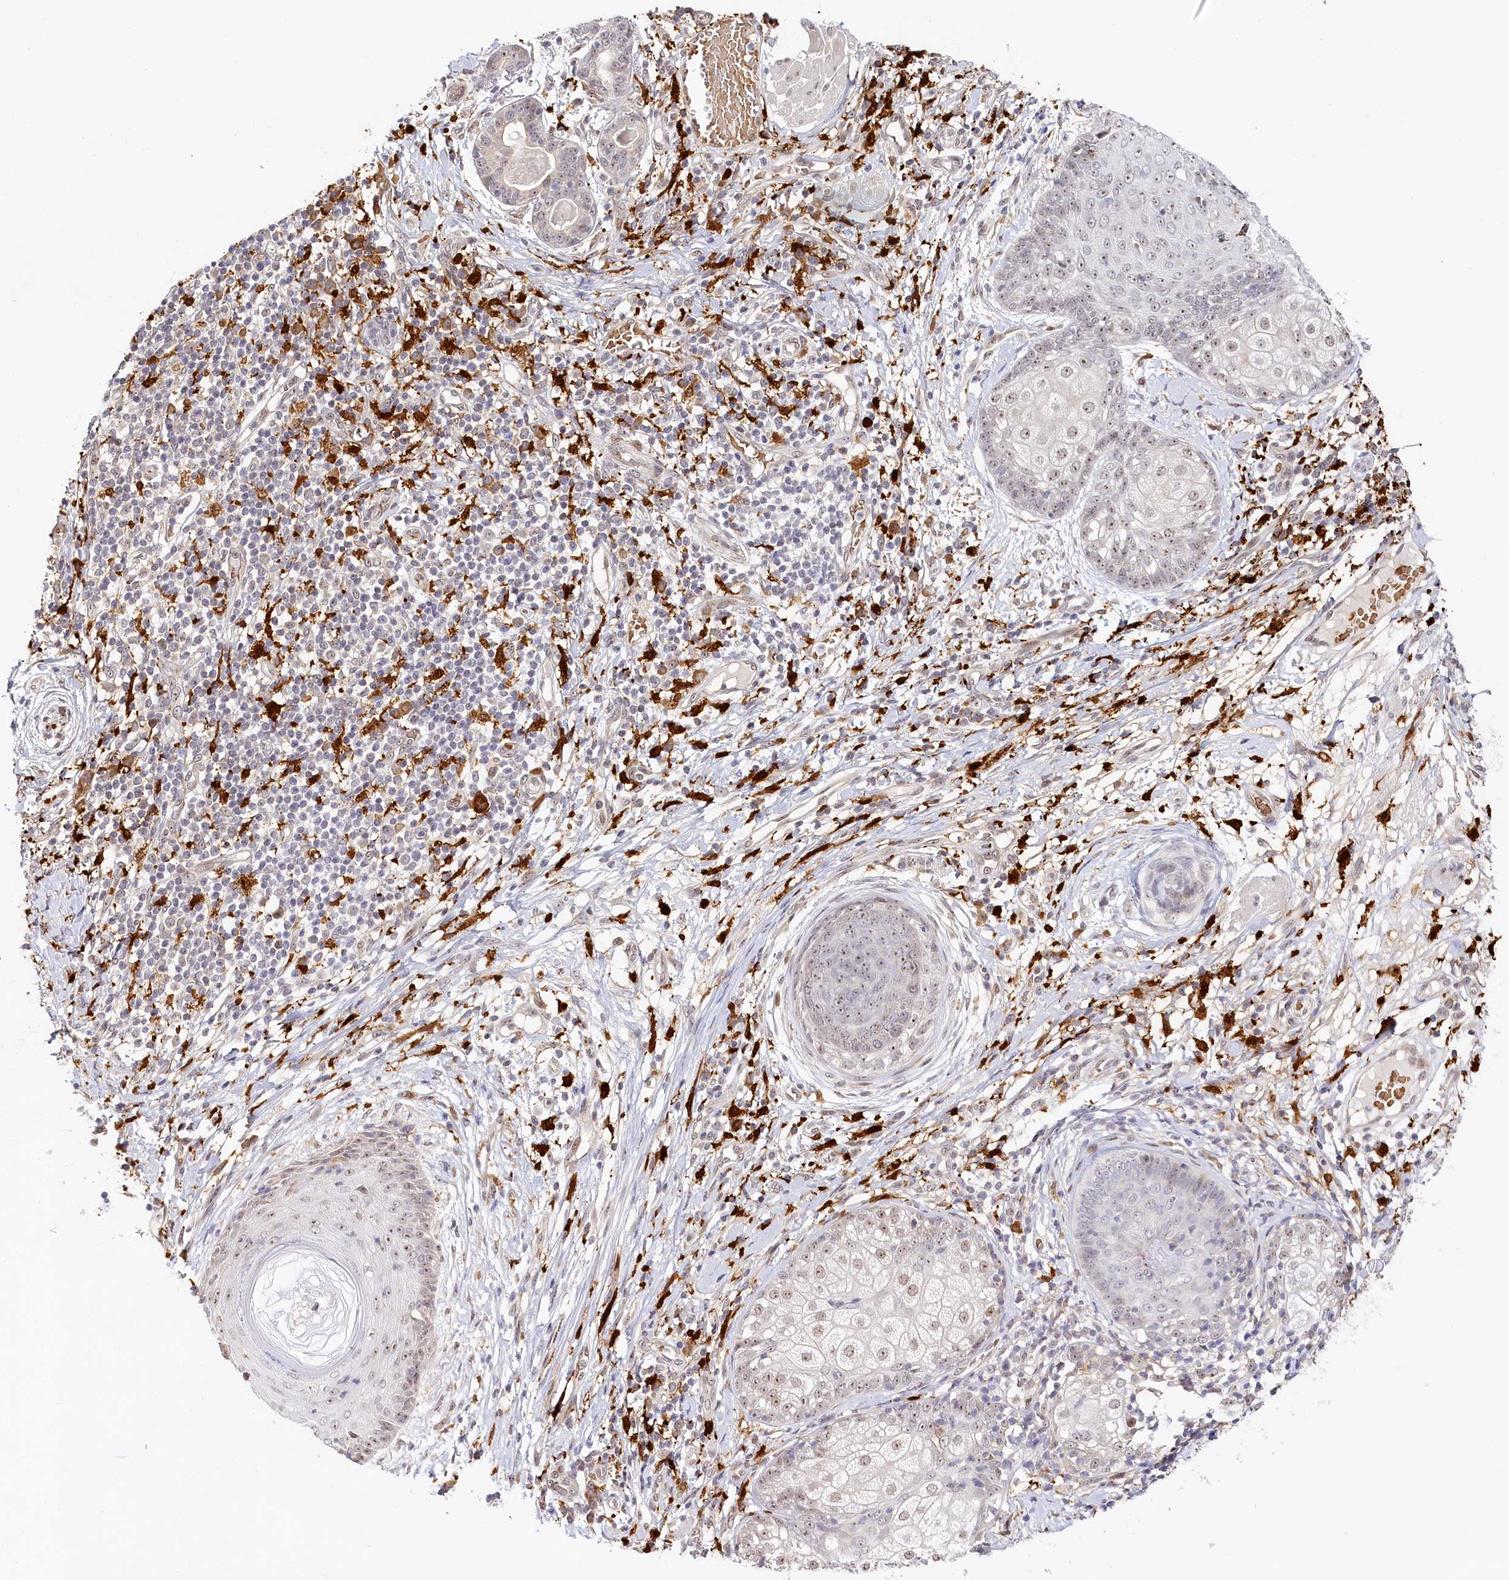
{"staining": {"intensity": "moderate", "quantity": "<25%", "location": "nuclear"}, "tissue": "skin cancer", "cell_type": "Tumor cells", "image_type": "cancer", "snomed": [{"axis": "morphology", "description": "Squamous cell carcinoma, NOS"}, {"axis": "topography", "description": "Skin"}], "caption": "Immunohistochemical staining of skin cancer (squamous cell carcinoma) demonstrates low levels of moderate nuclear staining in about <25% of tumor cells.", "gene": "WDR36", "patient": {"sex": "female", "age": 88}}